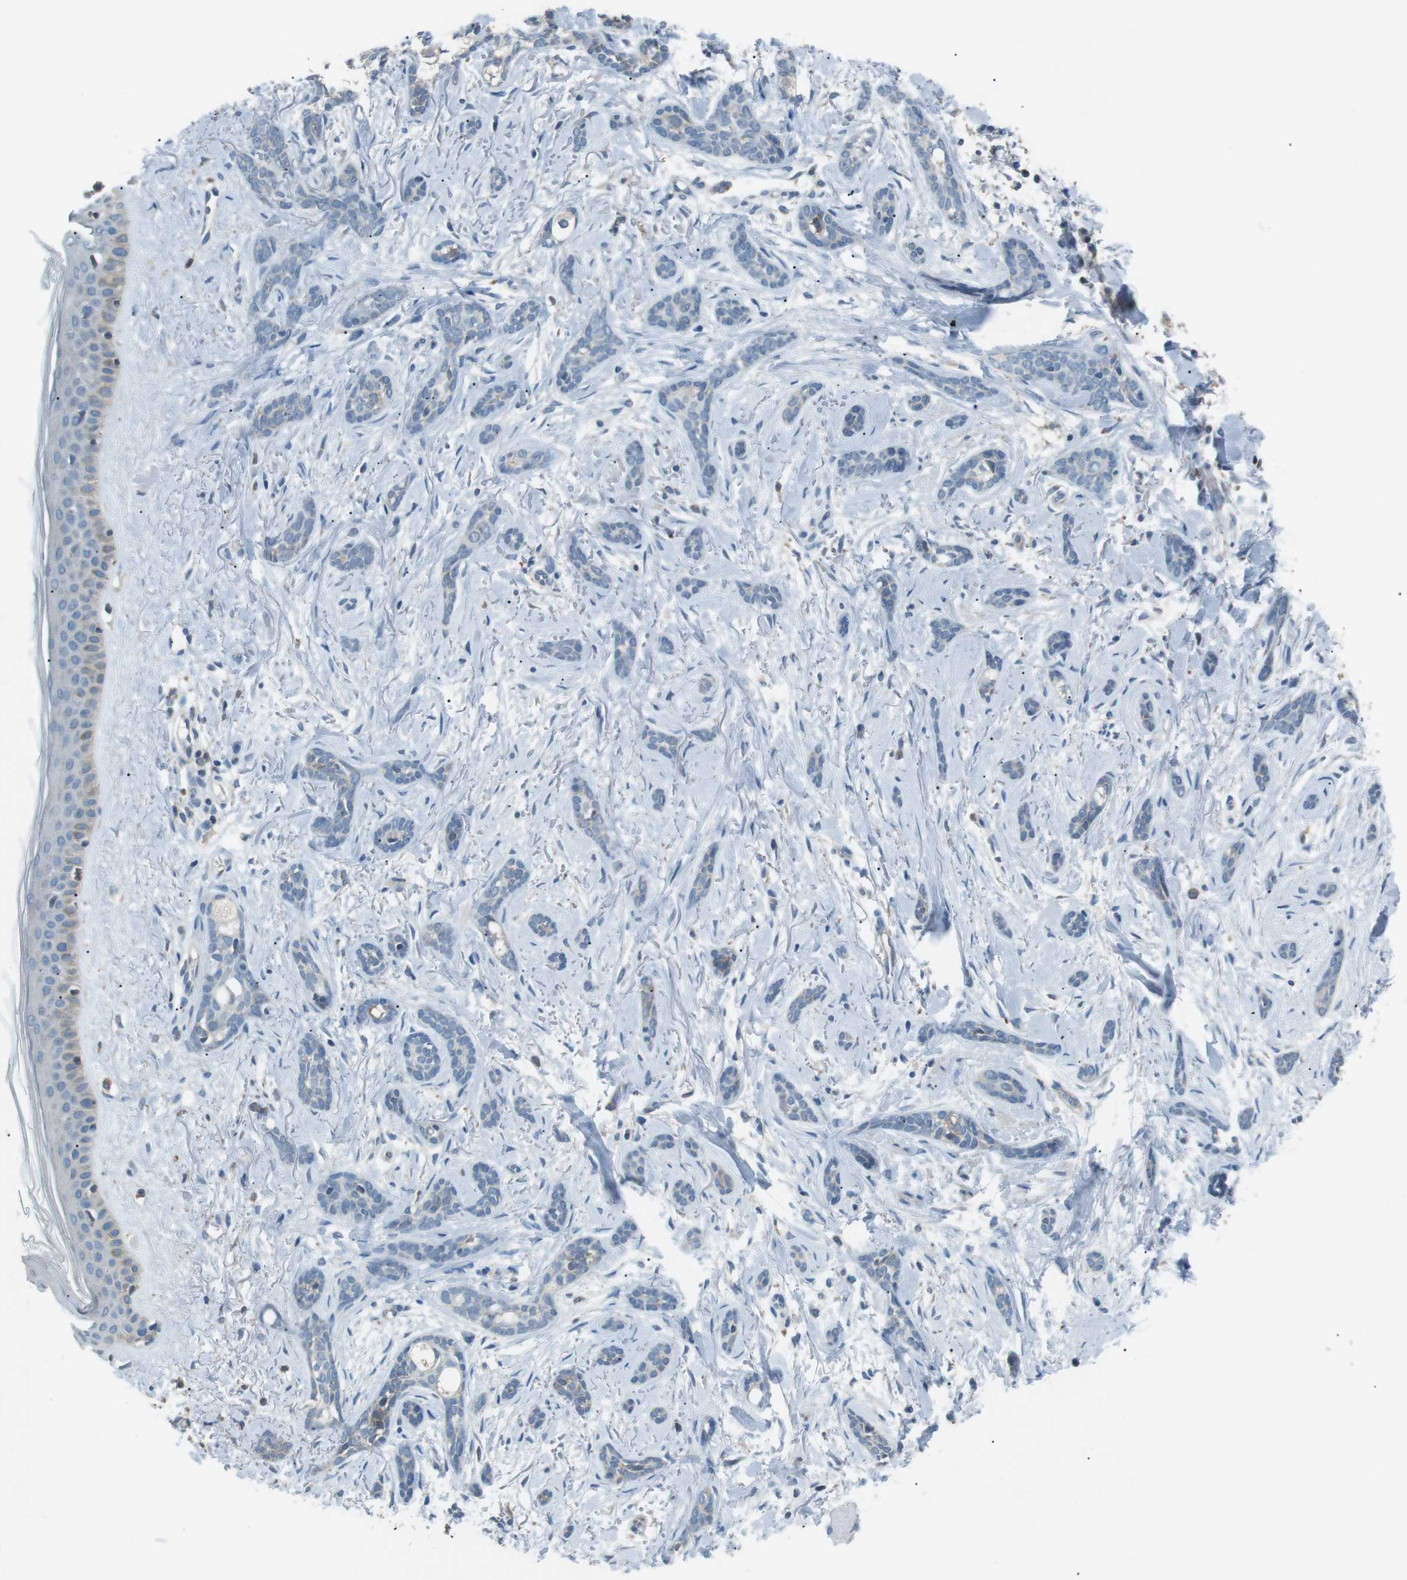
{"staining": {"intensity": "negative", "quantity": "none", "location": "none"}, "tissue": "skin cancer", "cell_type": "Tumor cells", "image_type": "cancer", "snomed": [{"axis": "morphology", "description": "Basal cell carcinoma"}, {"axis": "morphology", "description": "Adnexal tumor, benign"}, {"axis": "topography", "description": "Skin"}], "caption": "High power microscopy histopathology image of an IHC image of benign adnexal tumor (skin), revealing no significant expression in tumor cells.", "gene": "BACE1", "patient": {"sex": "female", "age": 42}}